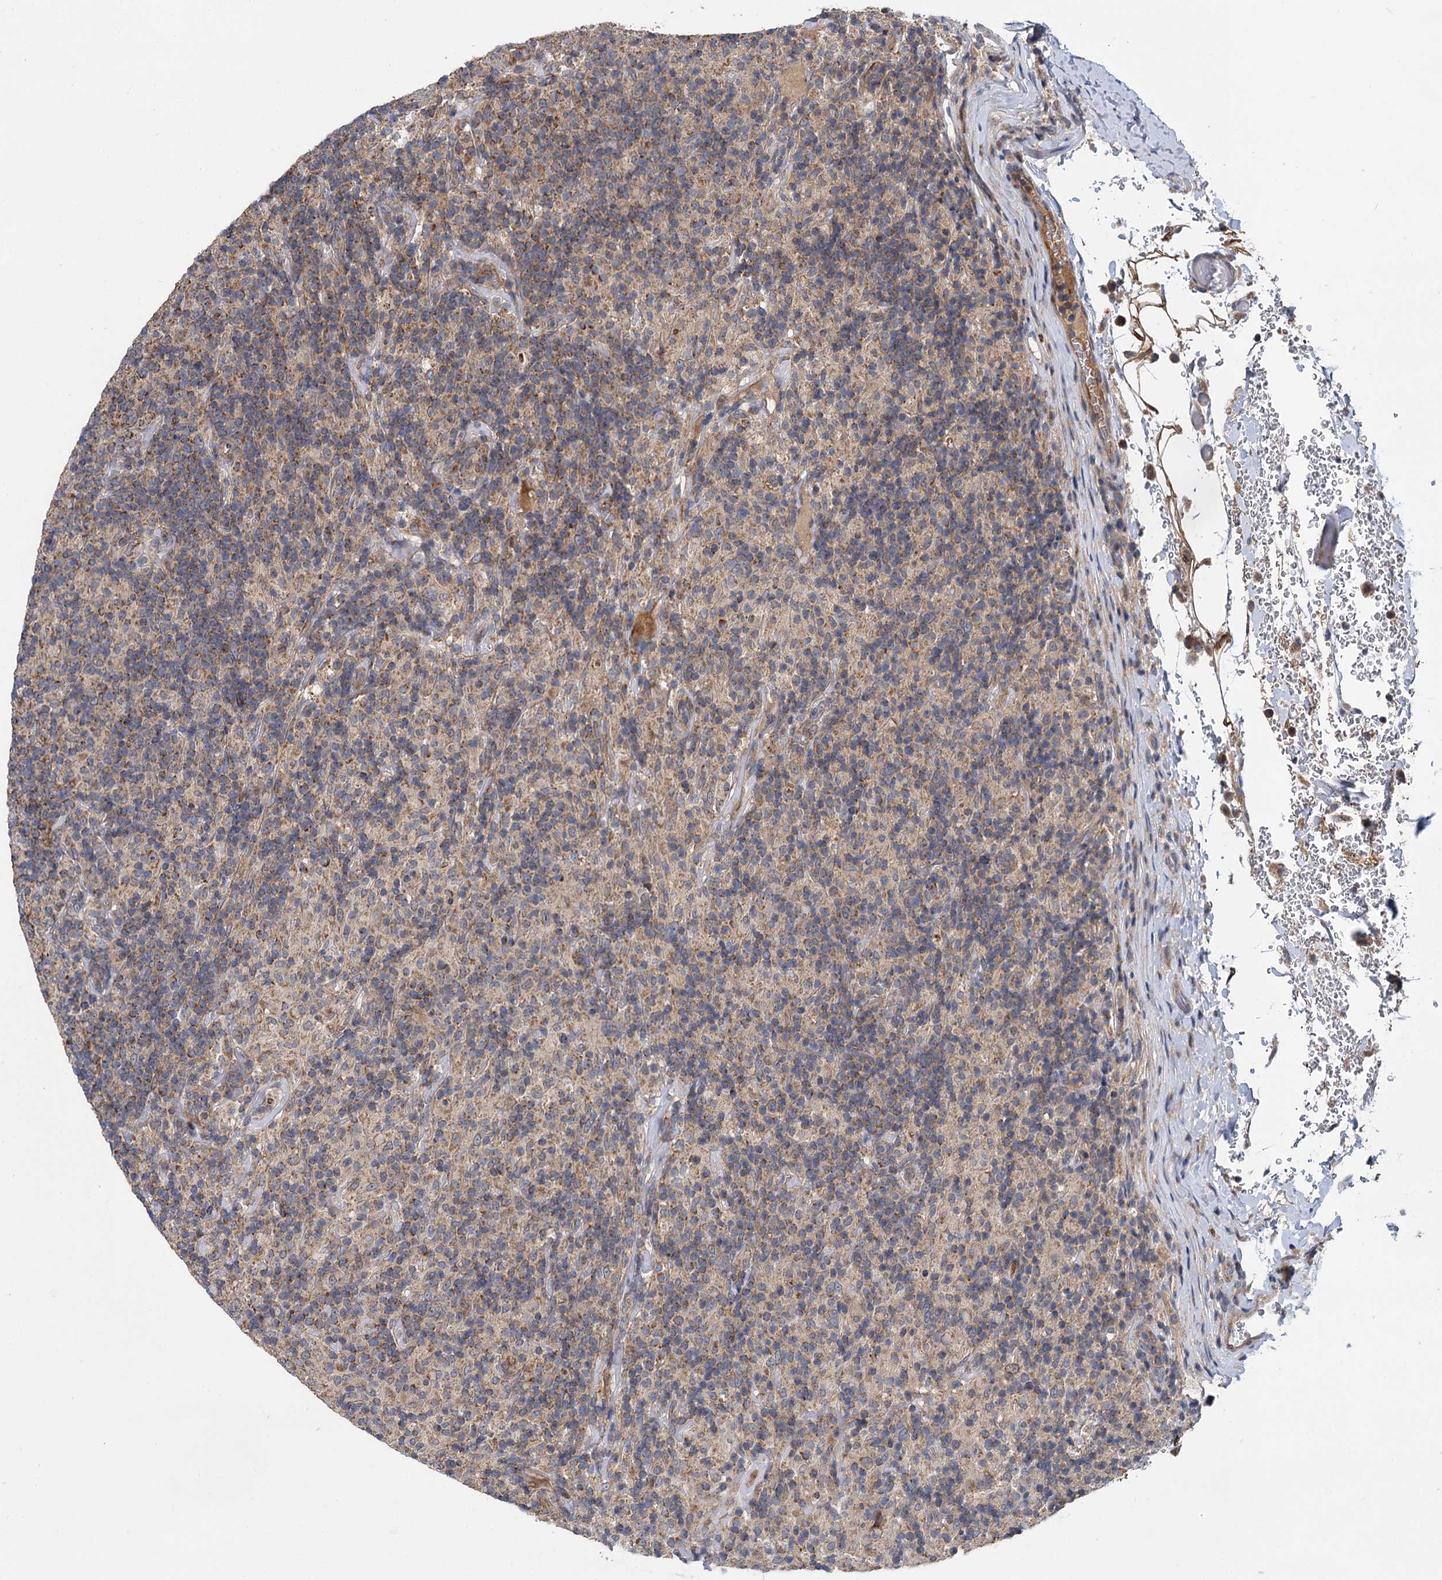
{"staining": {"intensity": "moderate", "quantity": "<25%", "location": "cytoplasmic/membranous"}, "tissue": "lymphoma", "cell_type": "Tumor cells", "image_type": "cancer", "snomed": [{"axis": "morphology", "description": "Hodgkin's disease, NOS"}, {"axis": "topography", "description": "Lymph node"}], "caption": "IHC staining of lymphoma, which reveals low levels of moderate cytoplasmic/membranous positivity in approximately <25% of tumor cells indicating moderate cytoplasmic/membranous protein staining. The staining was performed using DAB (brown) for protein detection and nuclei were counterstained in hematoxylin (blue).", "gene": "SPRYD3", "patient": {"sex": "male", "age": 70}}